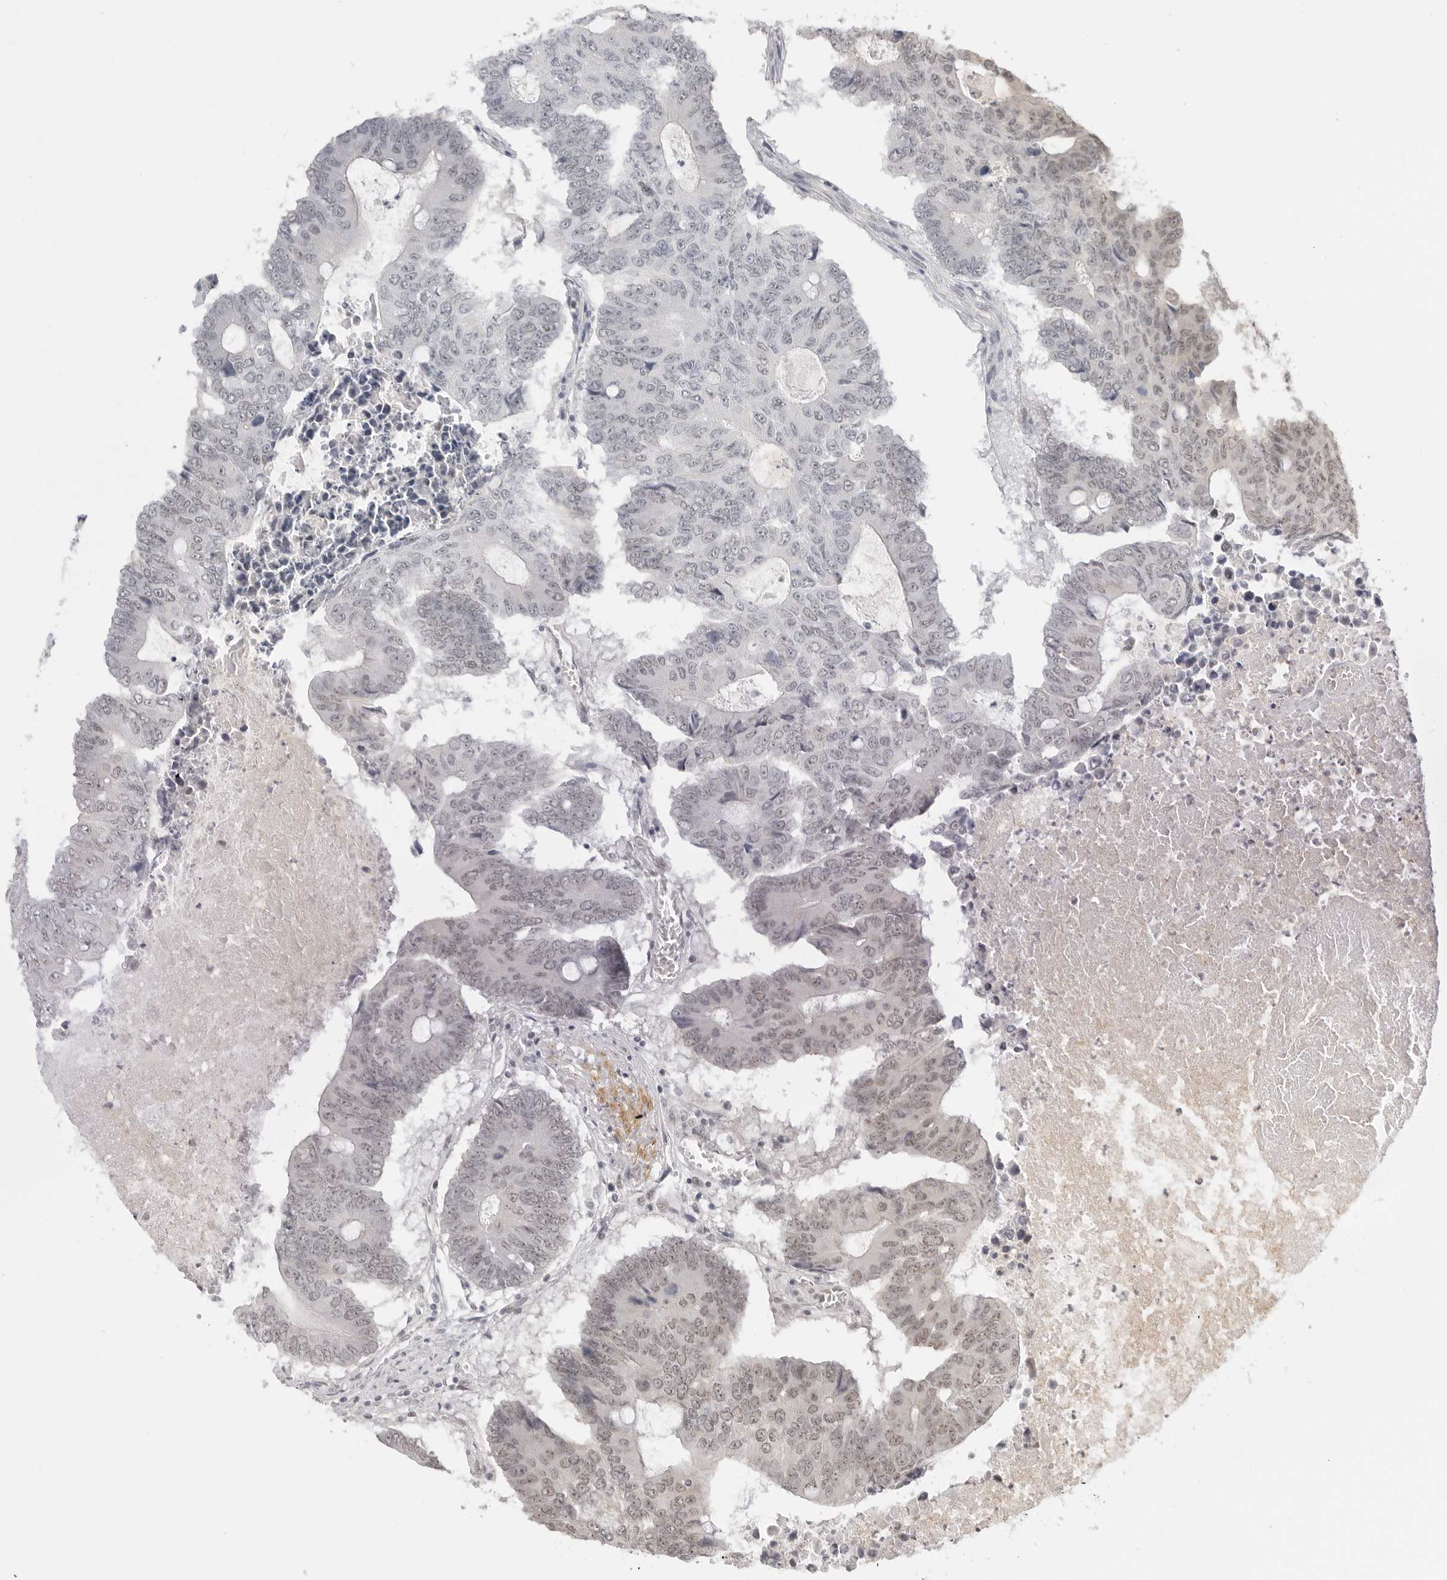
{"staining": {"intensity": "weak", "quantity": "<25%", "location": "nuclear"}, "tissue": "colorectal cancer", "cell_type": "Tumor cells", "image_type": "cancer", "snomed": [{"axis": "morphology", "description": "Adenocarcinoma, NOS"}, {"axis": "topography", "description": "Colon"}], "caption": "A photomicrograph of human colorectal adenocarcinoma is negative for staining in tumor cells.", "gene": "TCIM", "patient": {"sex": "male", "age": 87}}